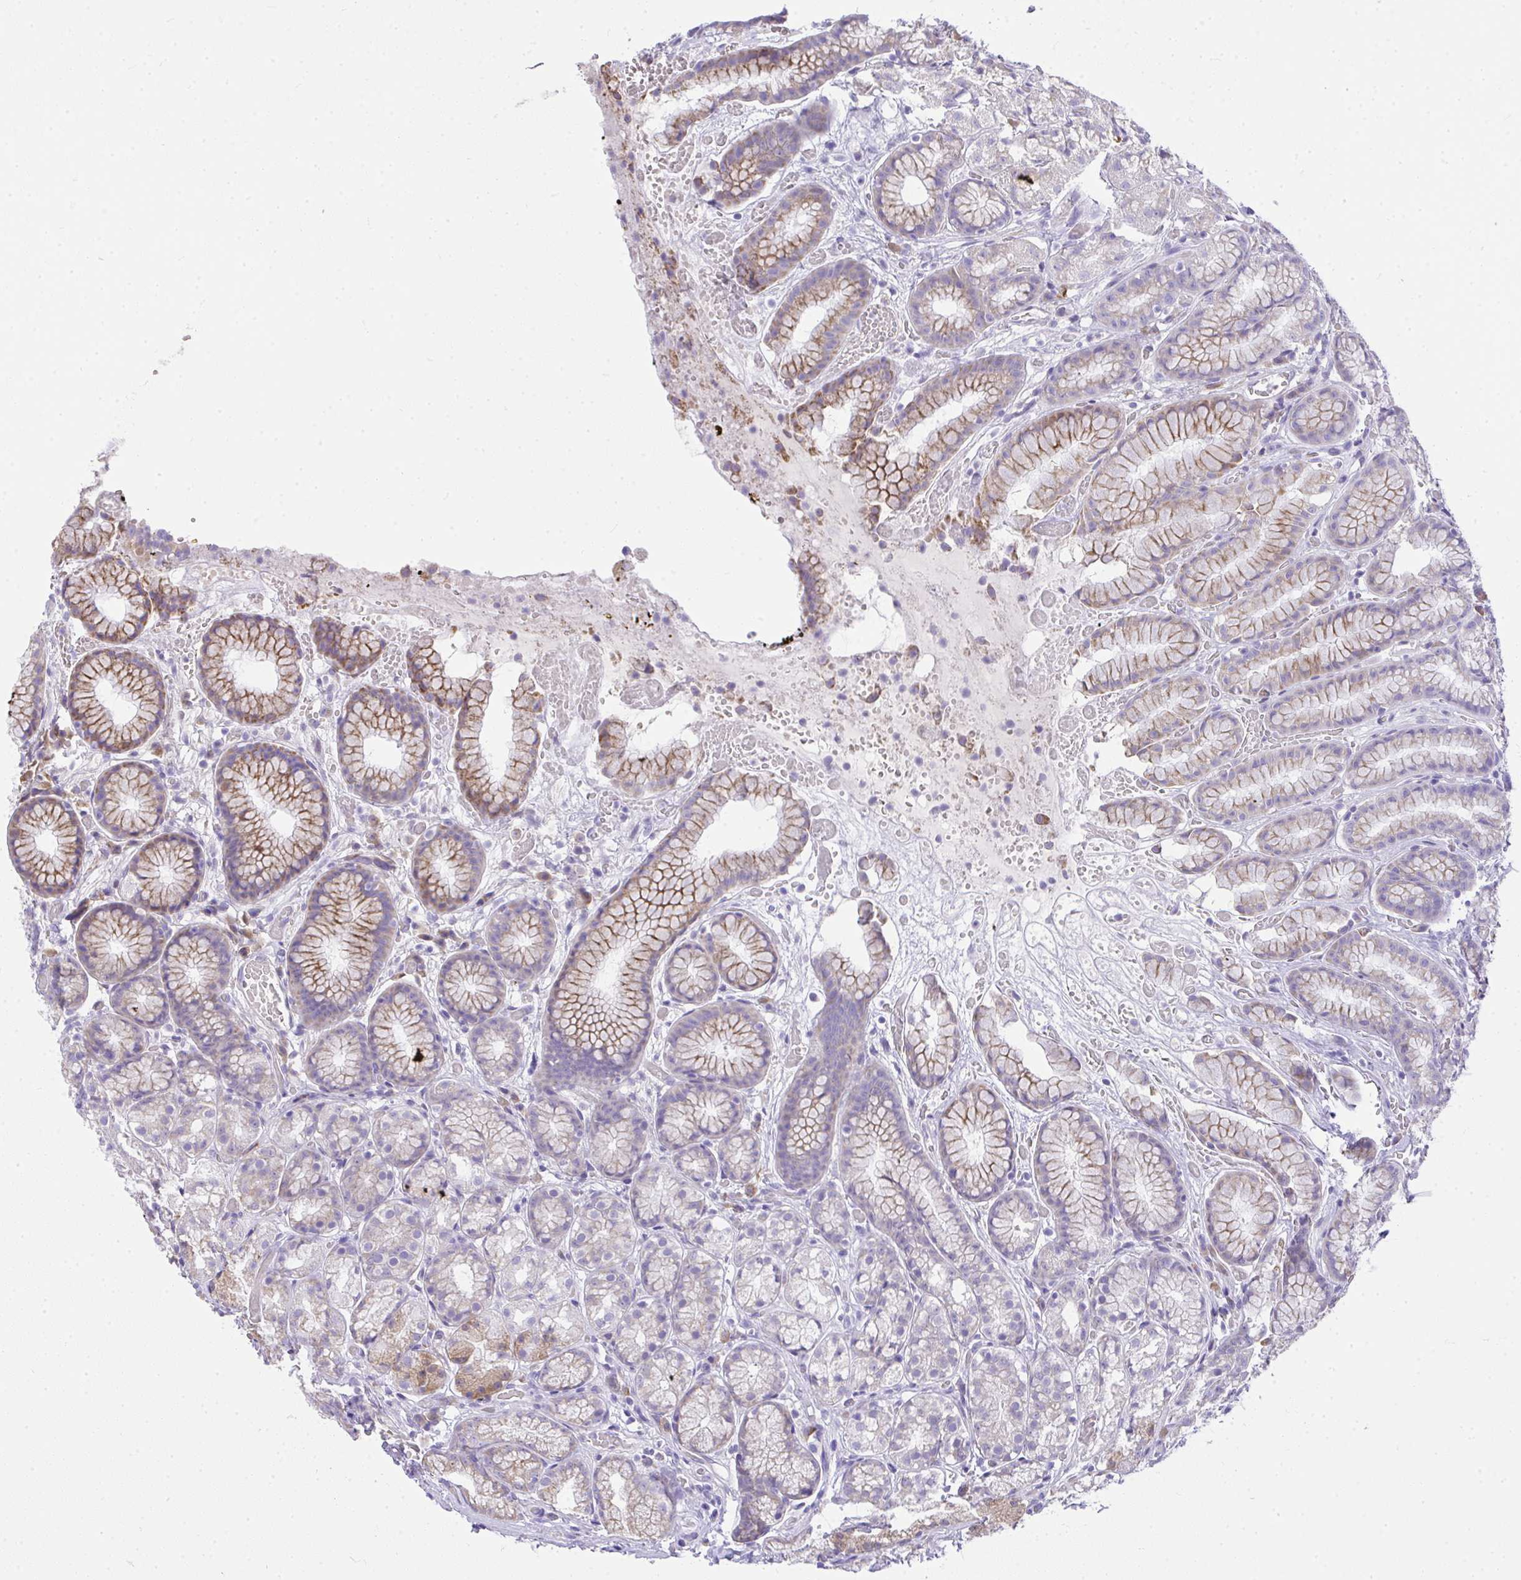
{"staining": {"intensity": "moderate", "quantity": "<25%", "location": "cytoplasmic/membranous"}, "tissue": "stomach", "cell_type": "Glandular cells", "image_type": "normal", "snomed": [{"axis": "morphology", "description": "Normal tissue, NOS"}, {"axis": "topography", "description": "Smooth muscle"}, {"axis": "topography", "description": "Stomach"}], "caption": "Immunohistochemical staining of normal stomach displays moderate cytoplasmic/membranous protein staining in about <25% of glandular cells.", "gene": "ADRA2C", "patient": {"sex": "male", "age": 70}}